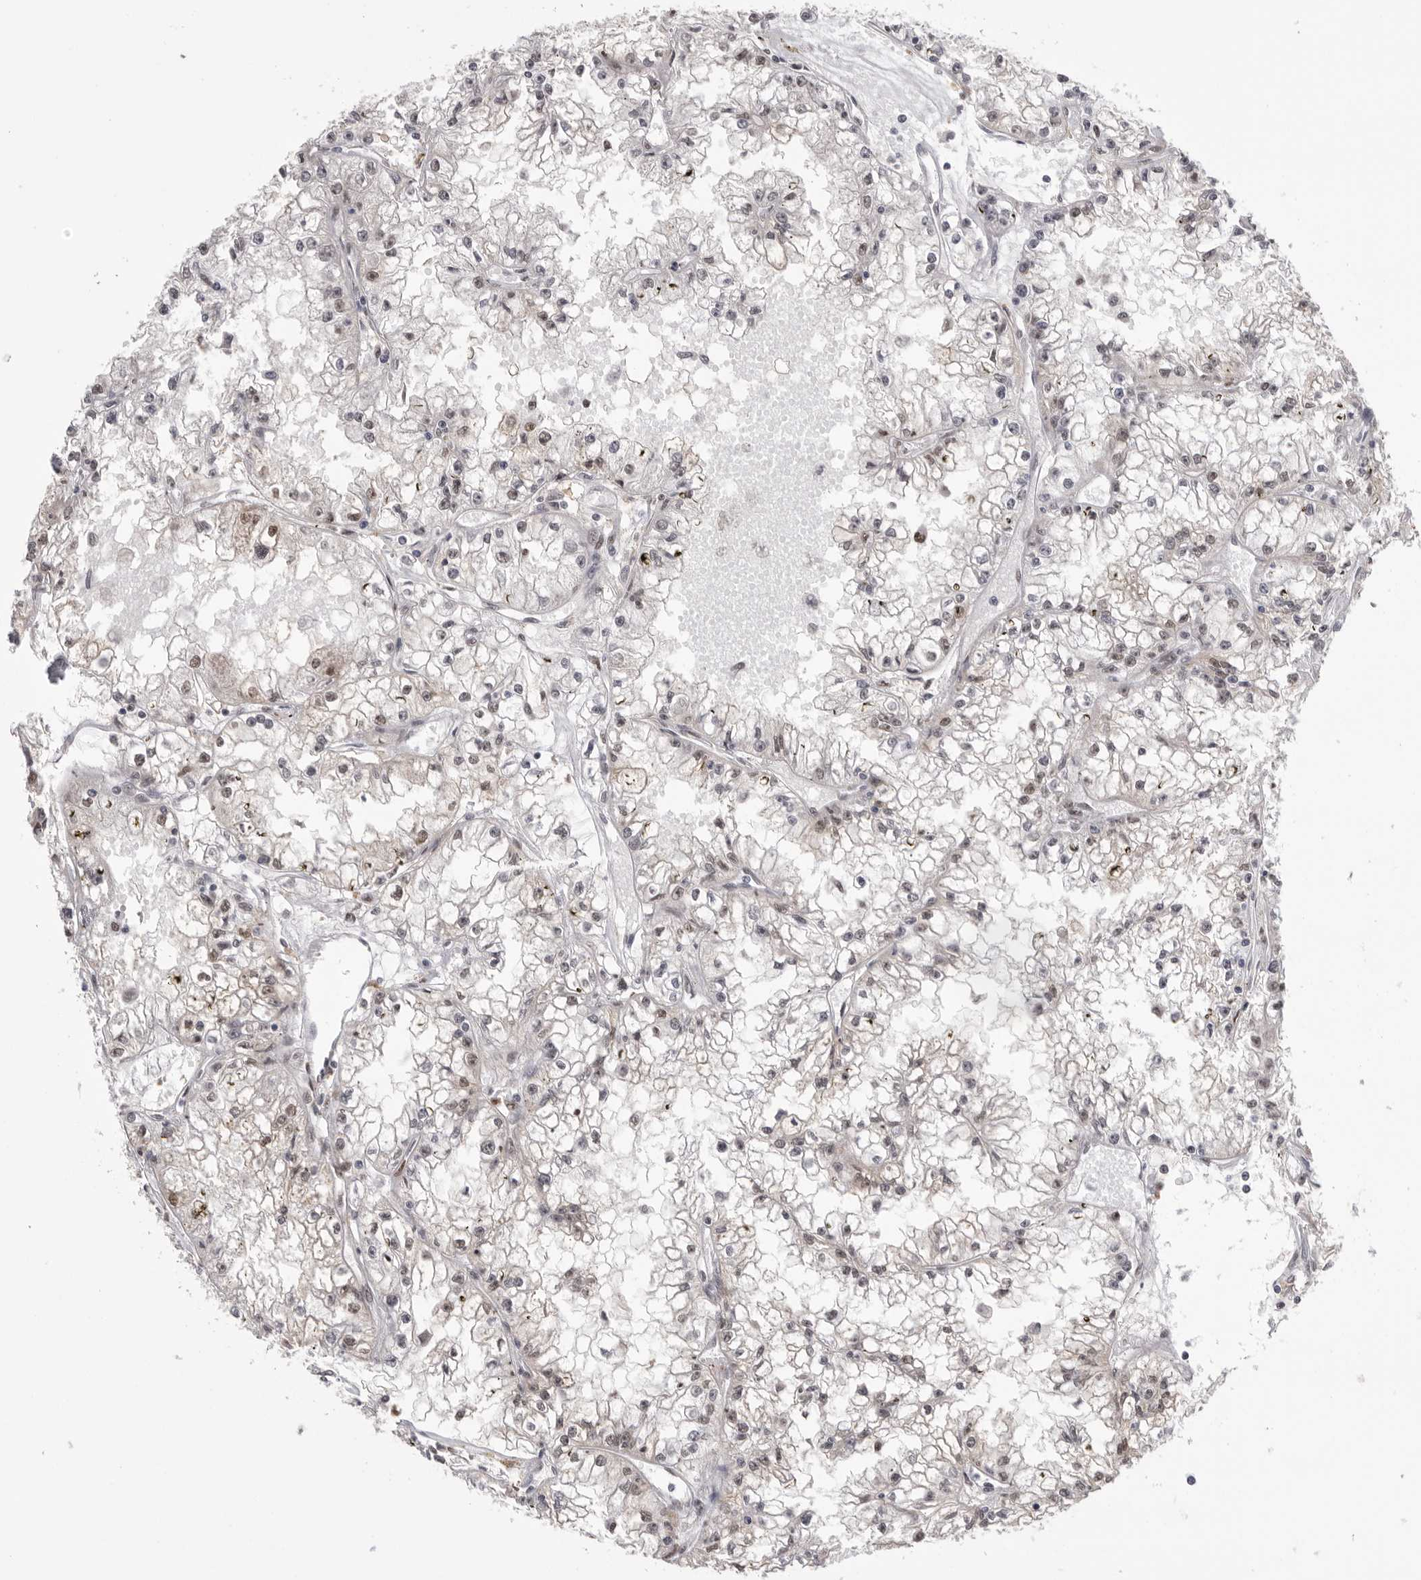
{"staining": {"intensity": "weak", "quantity": "25%-75%", "location": "nuclear"}, "tissue": "renal cancer", "cell_type": "Tumor cells", "image_type": "cancer", "snomed": [{"axis": "morphology", "description": "Adenocarcinoma, NOS"}, {"axis": "topography", "description": "Kidney"}], "caption": "Renal cancer (adenocarcinoma) stained for a protein (brown) shows weak nuclear positive positivity in approximately 25%-75% of tumor cells.", "gene": "BCLAF3", "patient": {"sex": "male", "age": 56}}